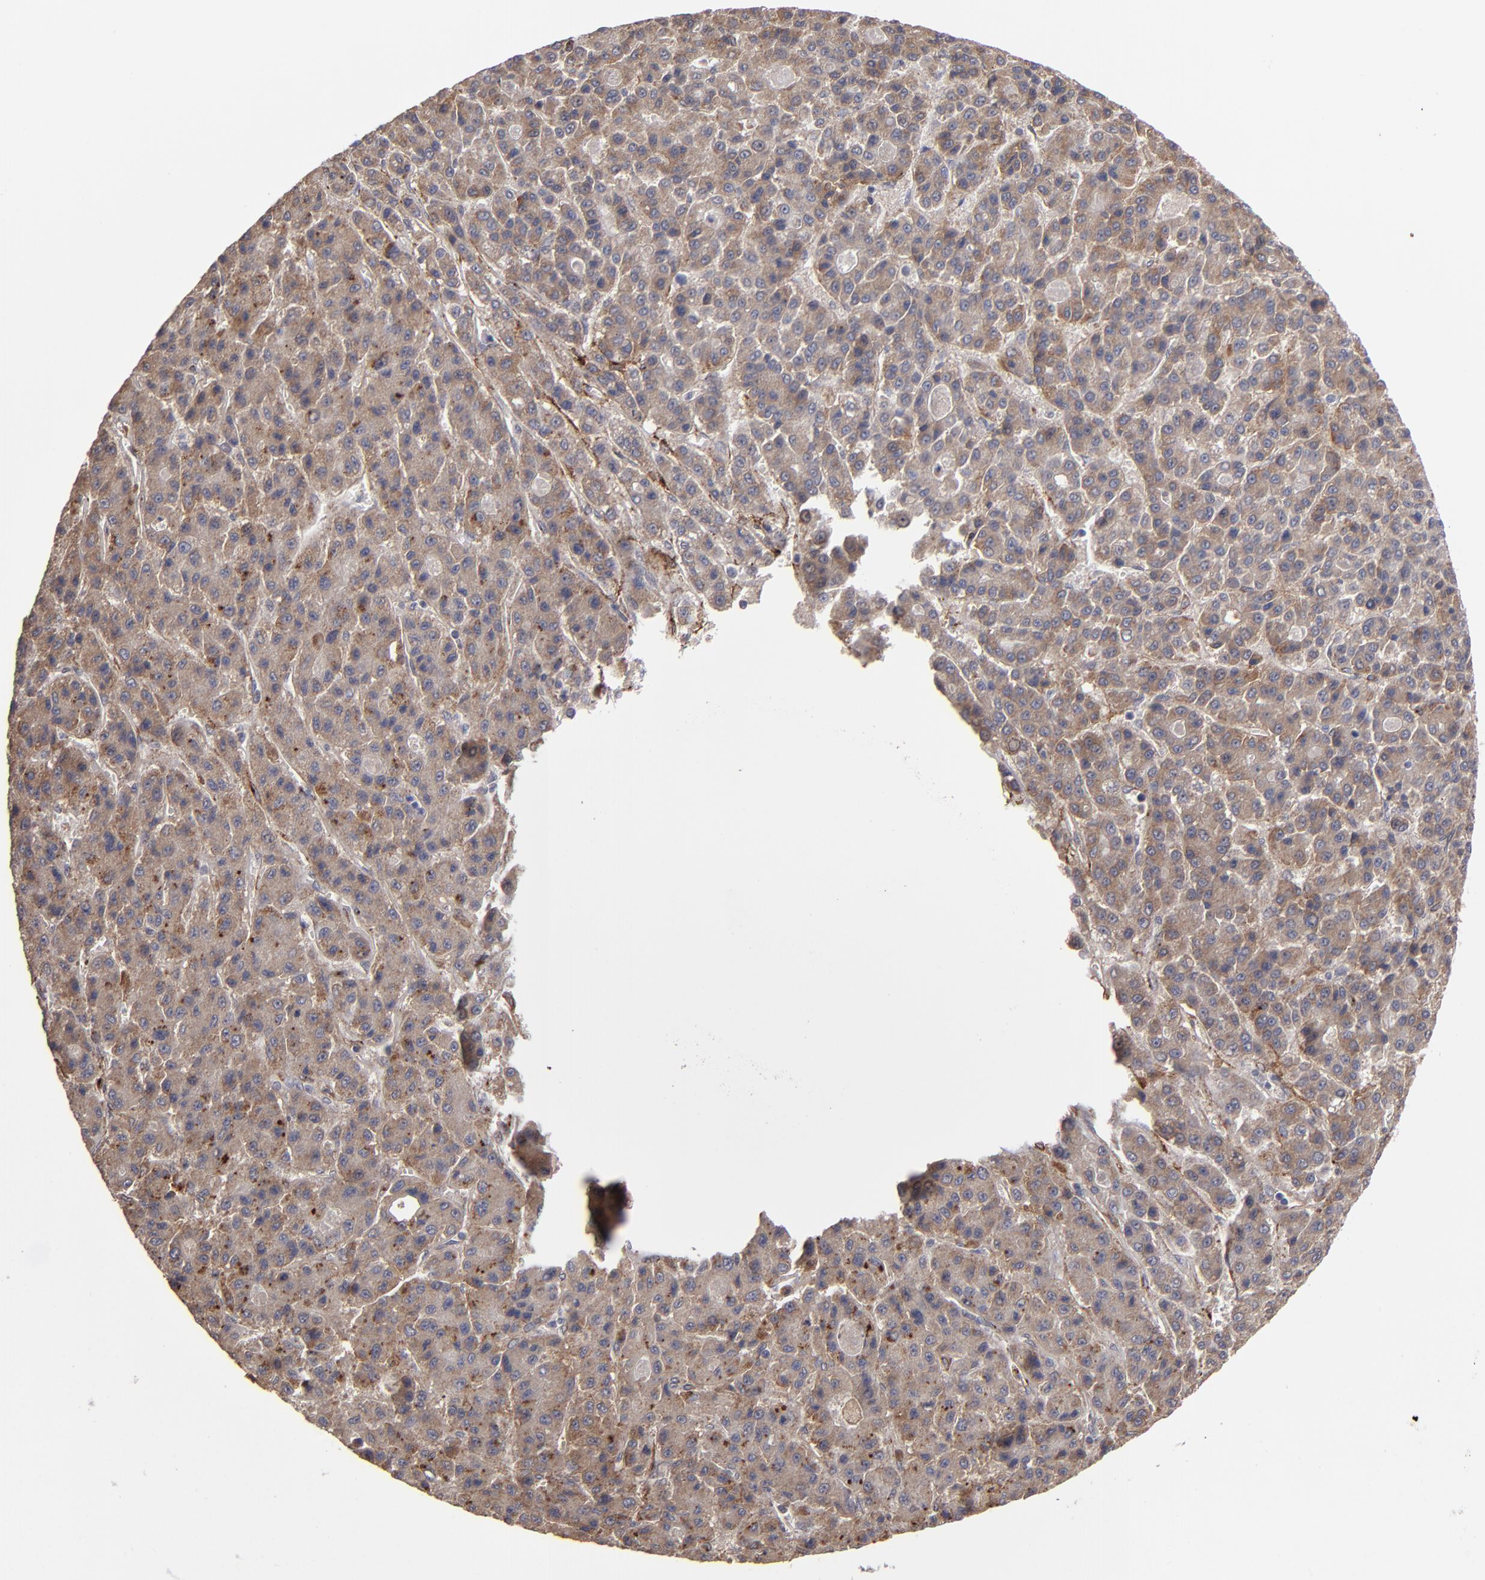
{"staining": {"intensity": "moderate", "quantity": "25%-75%", "location": "cytoplasmic/membranous"}, "tissue": "liver cancer", "cell_type": "Tumor cells", "image_type": "cancer", "snomed": [{"axis": "morphology", "description": "Carcinoma, Hepatocellular, NOS"}, {"axis": "topography", "description": "Liver"}], "caption": "Approximately 25%-75% of tumor cells in liver hepatocellular carcinoma display moderate cytoplasmic/membranous protein staining as visualized by brown immunohistochemical staining.", "gene": "ITGB5", "patient": {"sex": "male", "age": 70}}